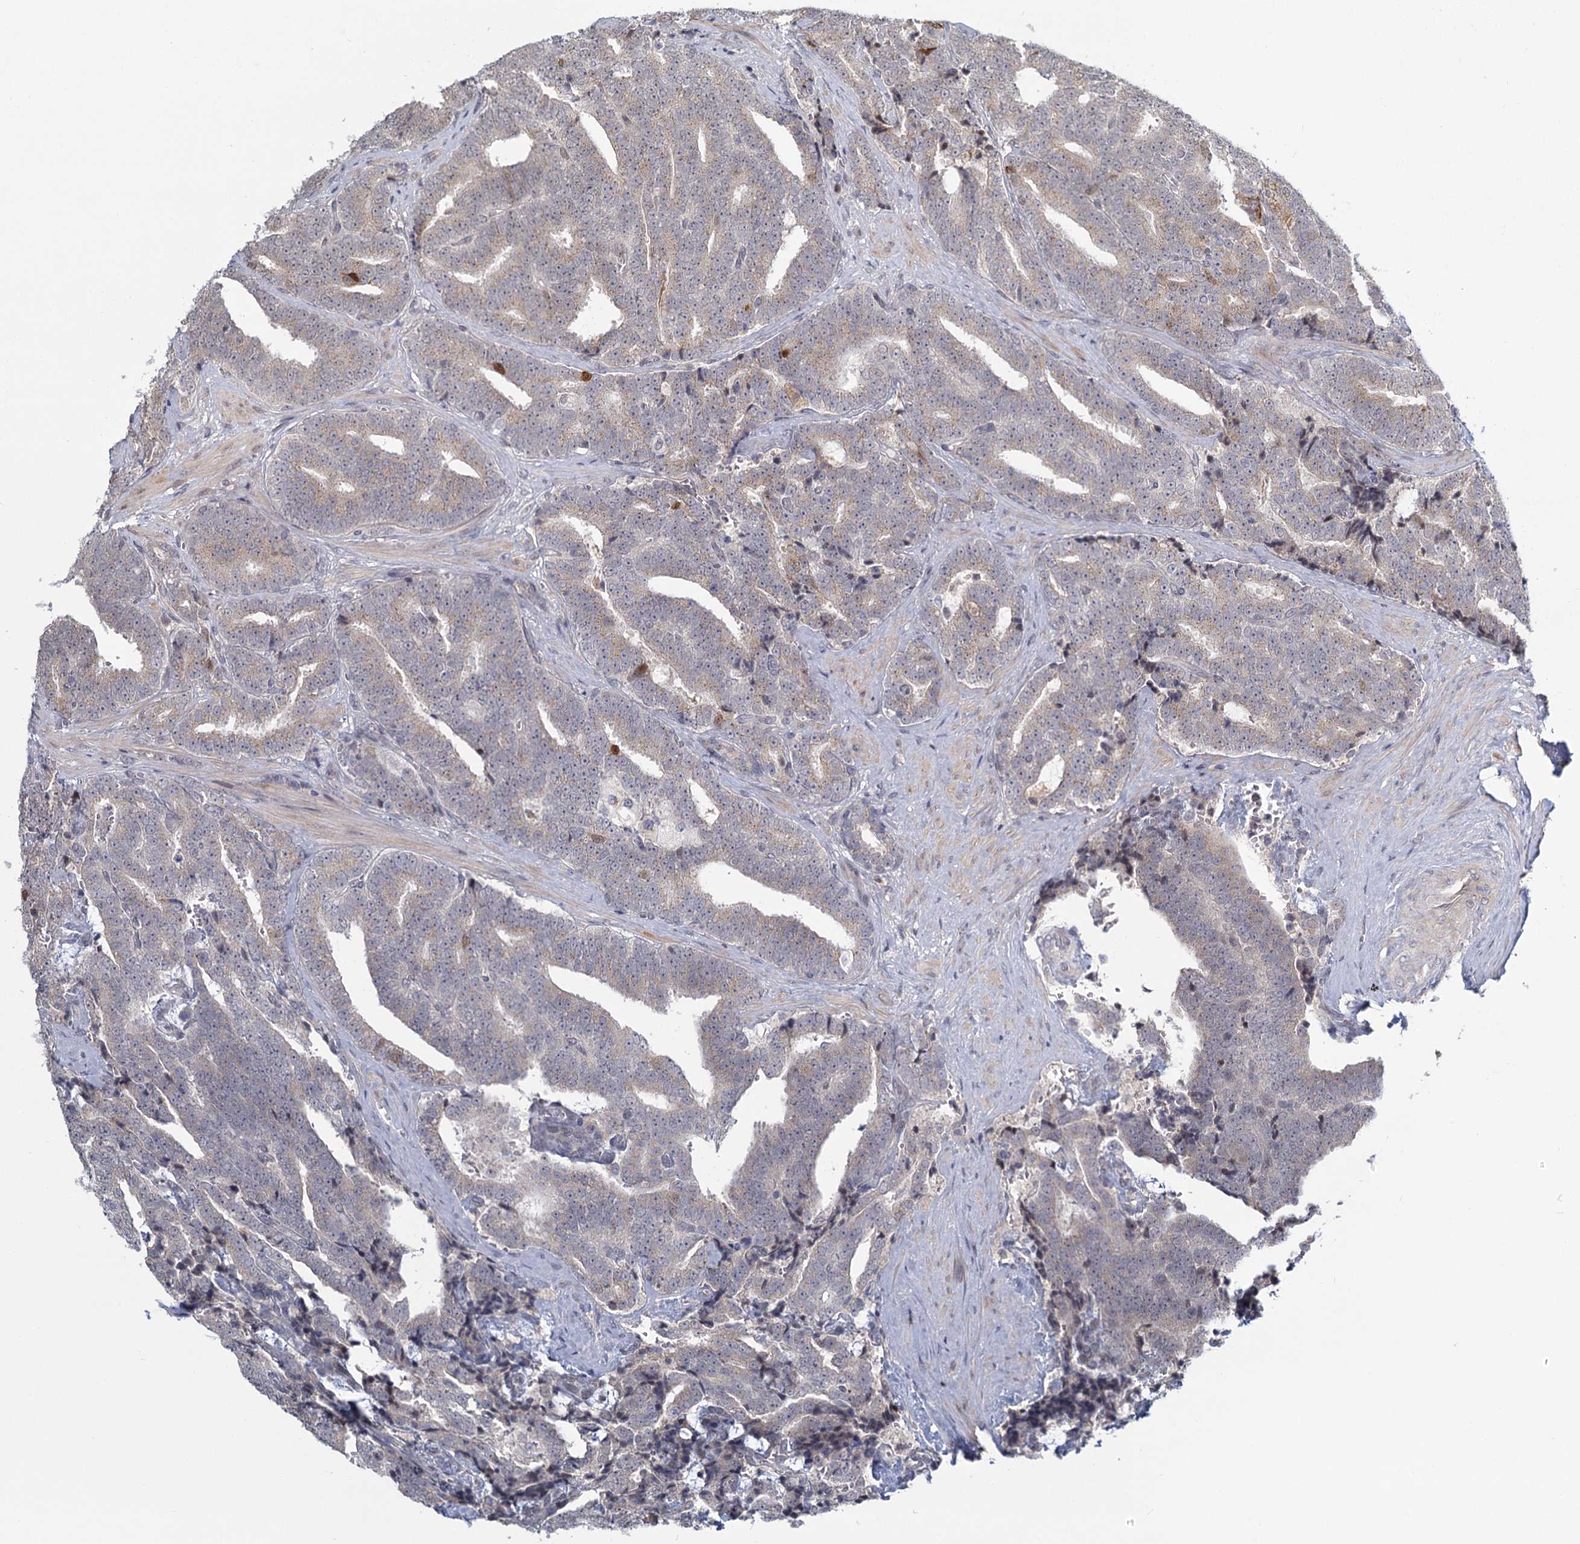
{"staining": {"intensity": "weak", "quantity": "<25%", "location": "cytoplasmic/membranous"}, "tissue": "prostate cancer", "cell_type": "Tumor cells", "image_type": "cancer", "snomed": [{"axis": "morphology", "description": "Adenocarcinoma, High grade"}, {"axis": "topography", "description": "Prostate and seminal vesicle, NOS"}], "caption": "This histopathology image is of high-grade adenocarcinoma (prostate) stained with IHC to label a protein in brown with the nuclei are counter-stained blue. There is no expression in tumor cells.", "gene": "STAP1", "patient": {"sex": "male", "age": 67}}